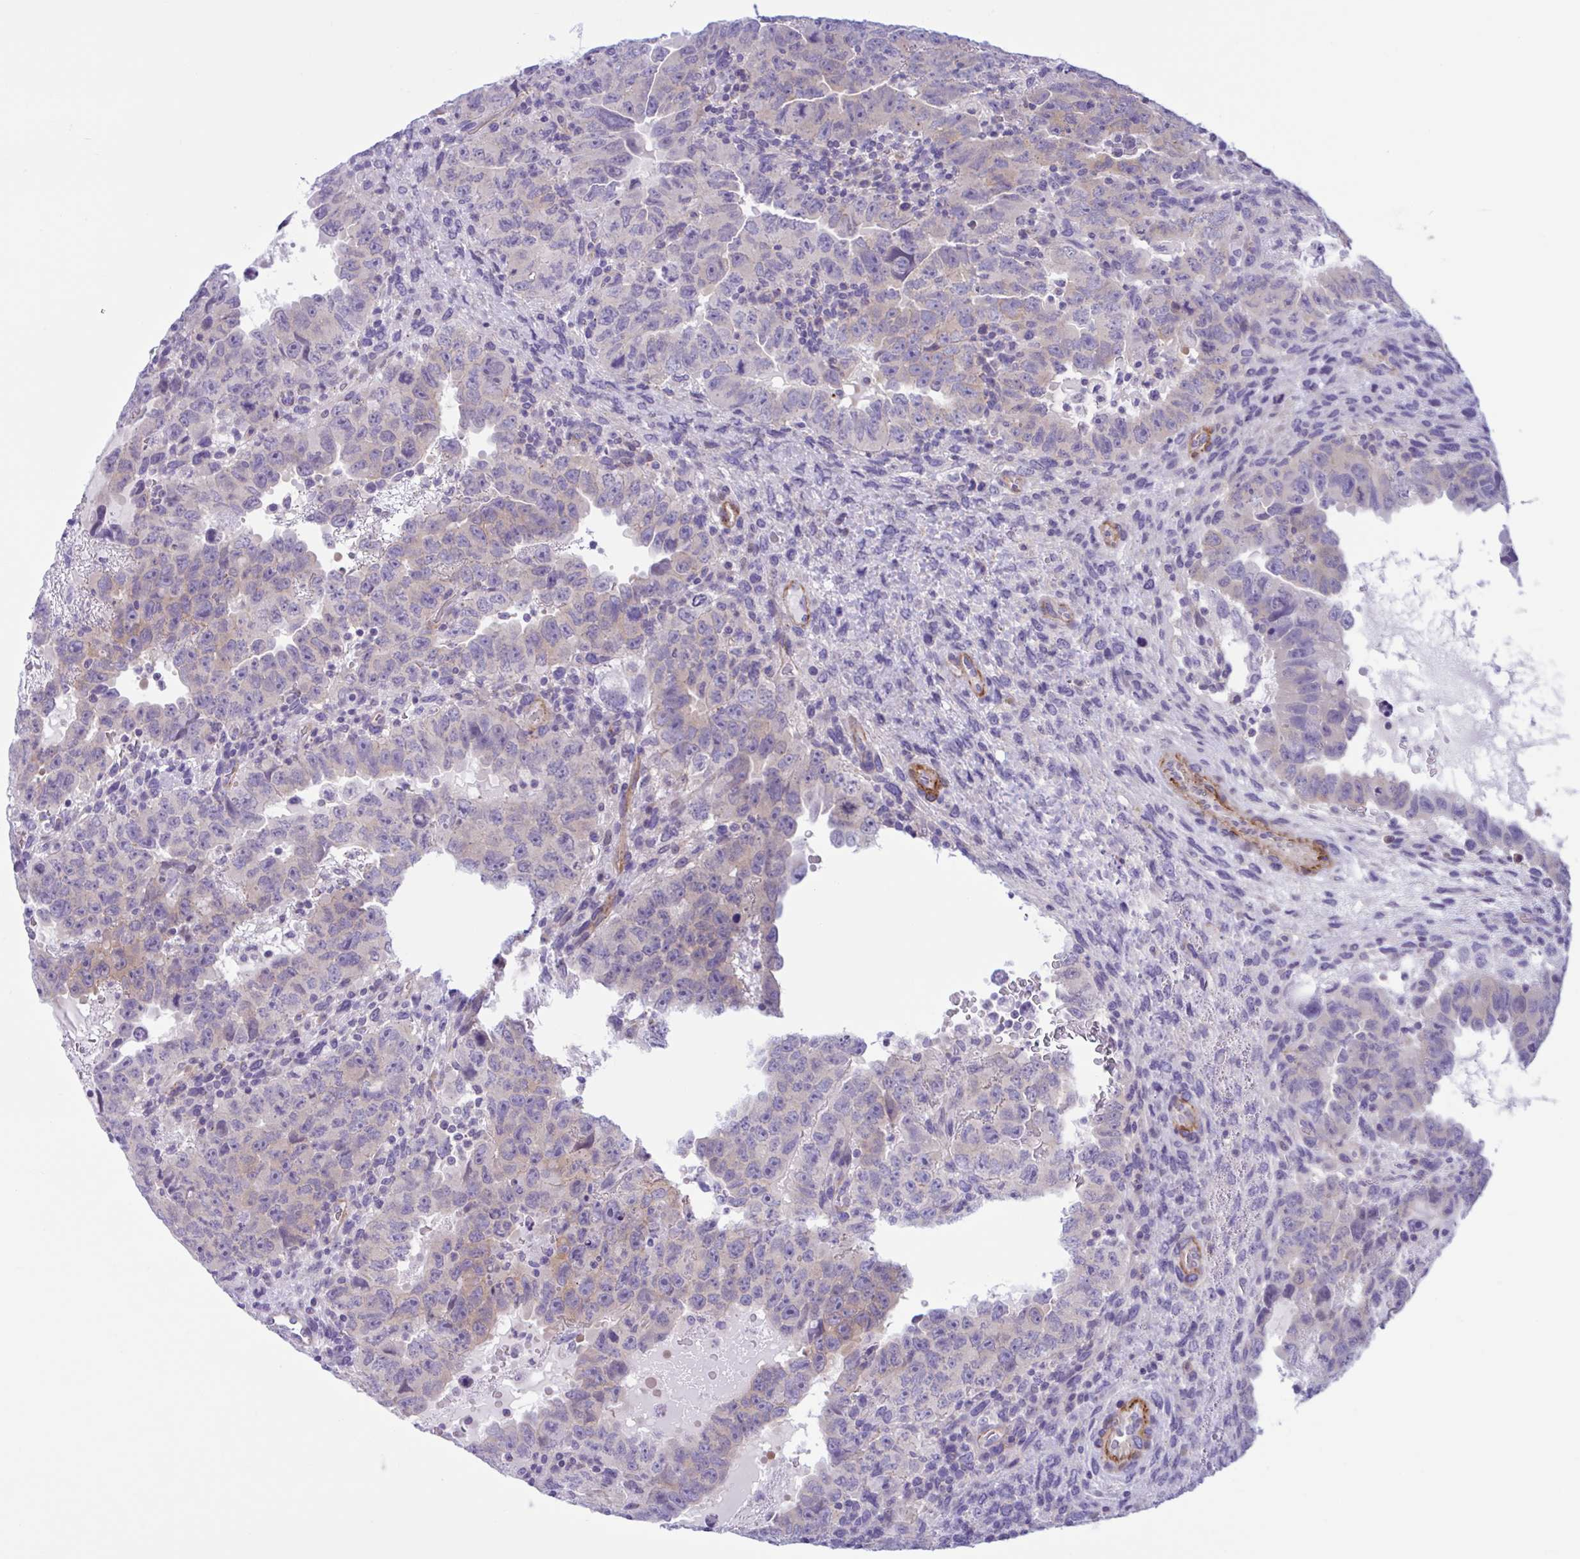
{"staining": {"intensity": "negative", "quantity": "none", "location": "none"}, "tissue": "testis cancer", "cell_type": "Tumor cells", "image_type": "cancer", "snomed": [{"axis": "morphology", "description": "Carcinoma, Embryonal, NOS"}, {"axis": "topography", "description": "Testis"}], "caption": "Testis cancer (embryonal carcinoma) was stained to show a protein in brown. There is no significant expression in tumor cells. The staining was performed using DAB to visualize the protein expression in brown, while the nuclei were stained in blue with hematoxylin (Magnification: 20x).", "gene": "AHCYL2", "patient": {"sex": "male", "age": 24}}